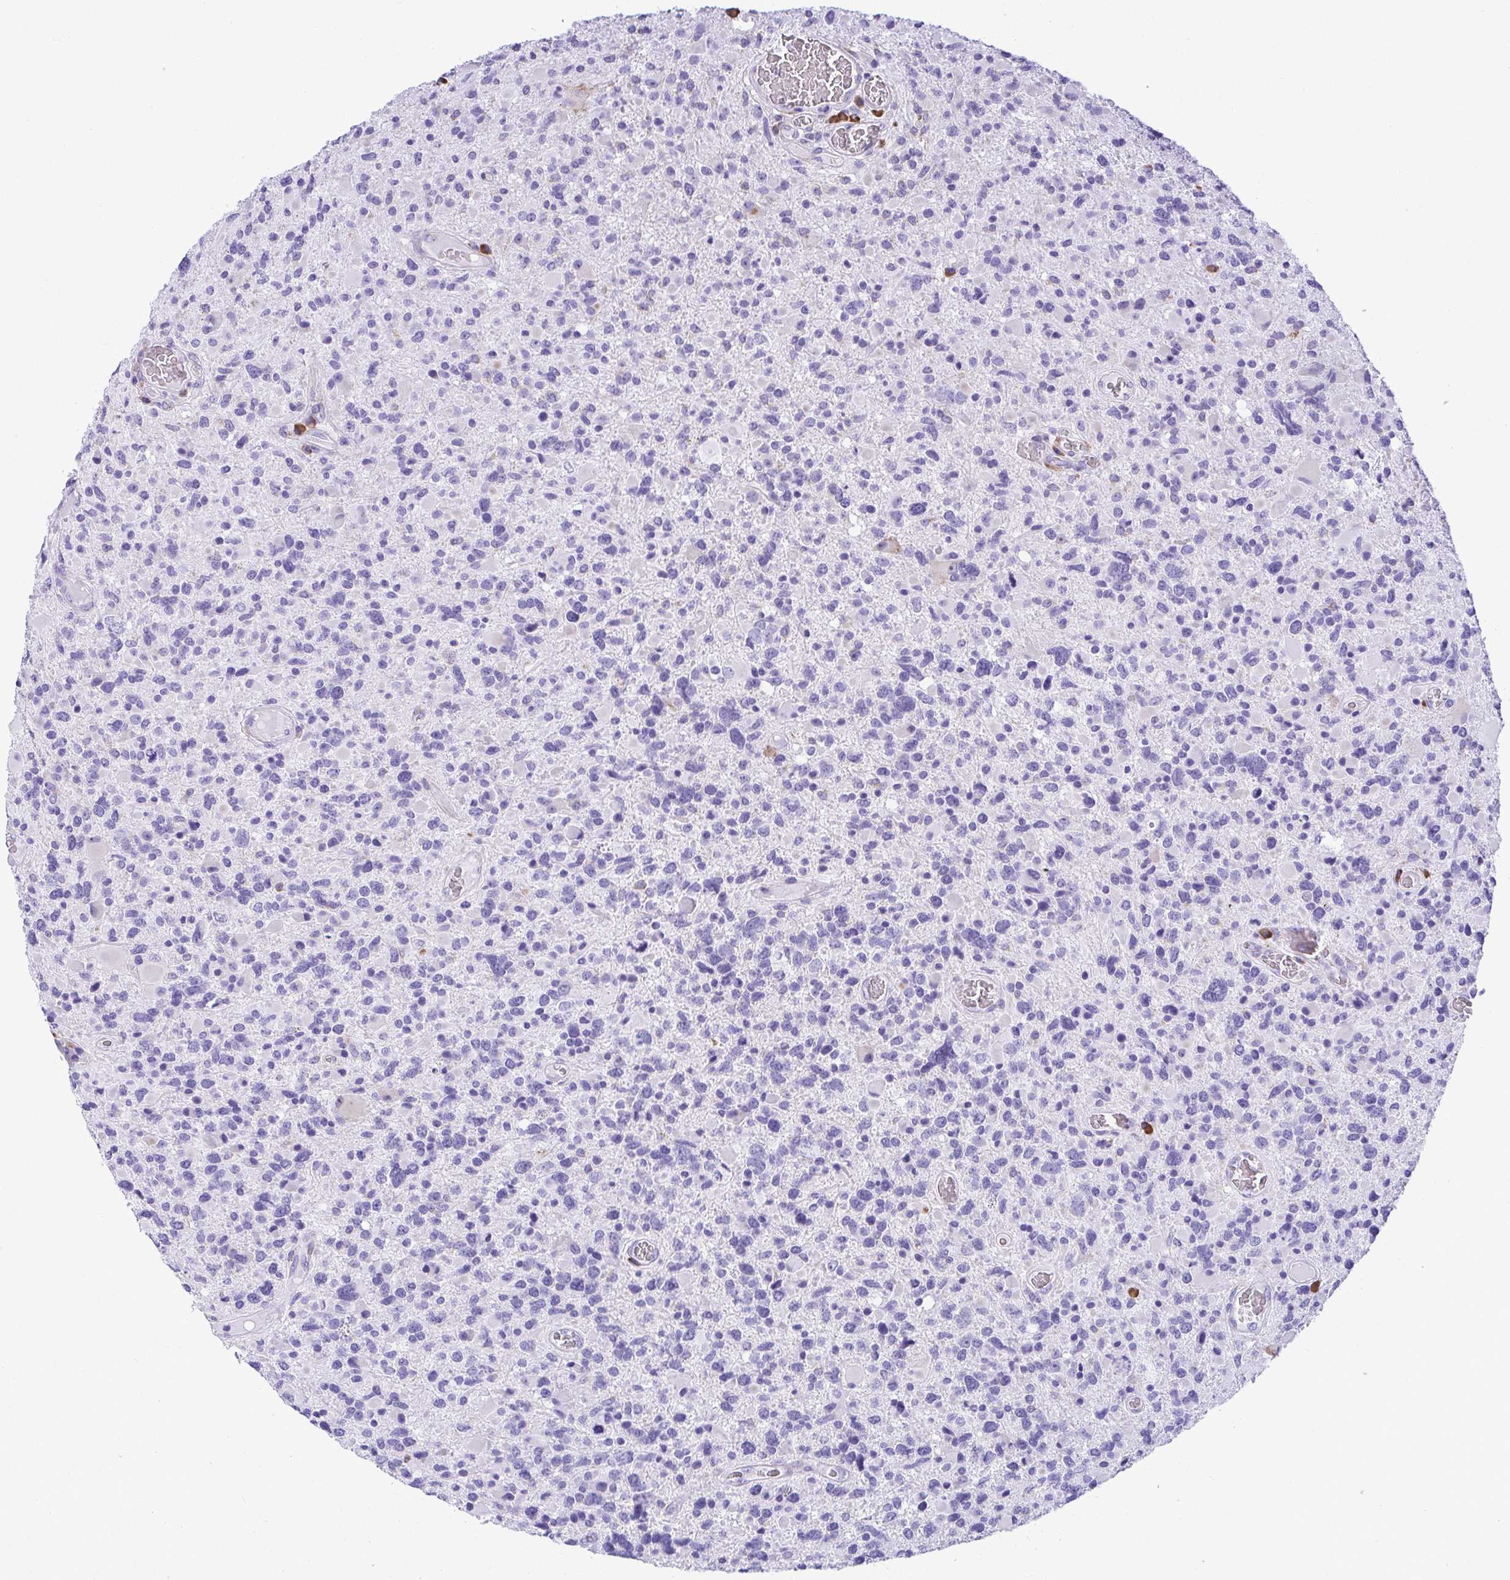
{"staining": {"intensity": "negative", "quantity": "none", "location": "none"}, "tissue": "glioma", "cell_type": "Tumor cells", "image_type": "cancer", "snomed": [{"axis": "morphology", "description": "Glioma, malignant, High grade"}, {"axis": "topography", "description": "Brain"}], "caption": "The micrograph demonstrates no significant expression in tumor cells of glioma. (Stains: DAB (3,3'-diaminobenzidine) IHC with hematoxylin counter stain, Microscopy: brightfield microscopy at high magnification).", "gene": "ADRA2C", "patient": {"sex": "female", "age": 40}}